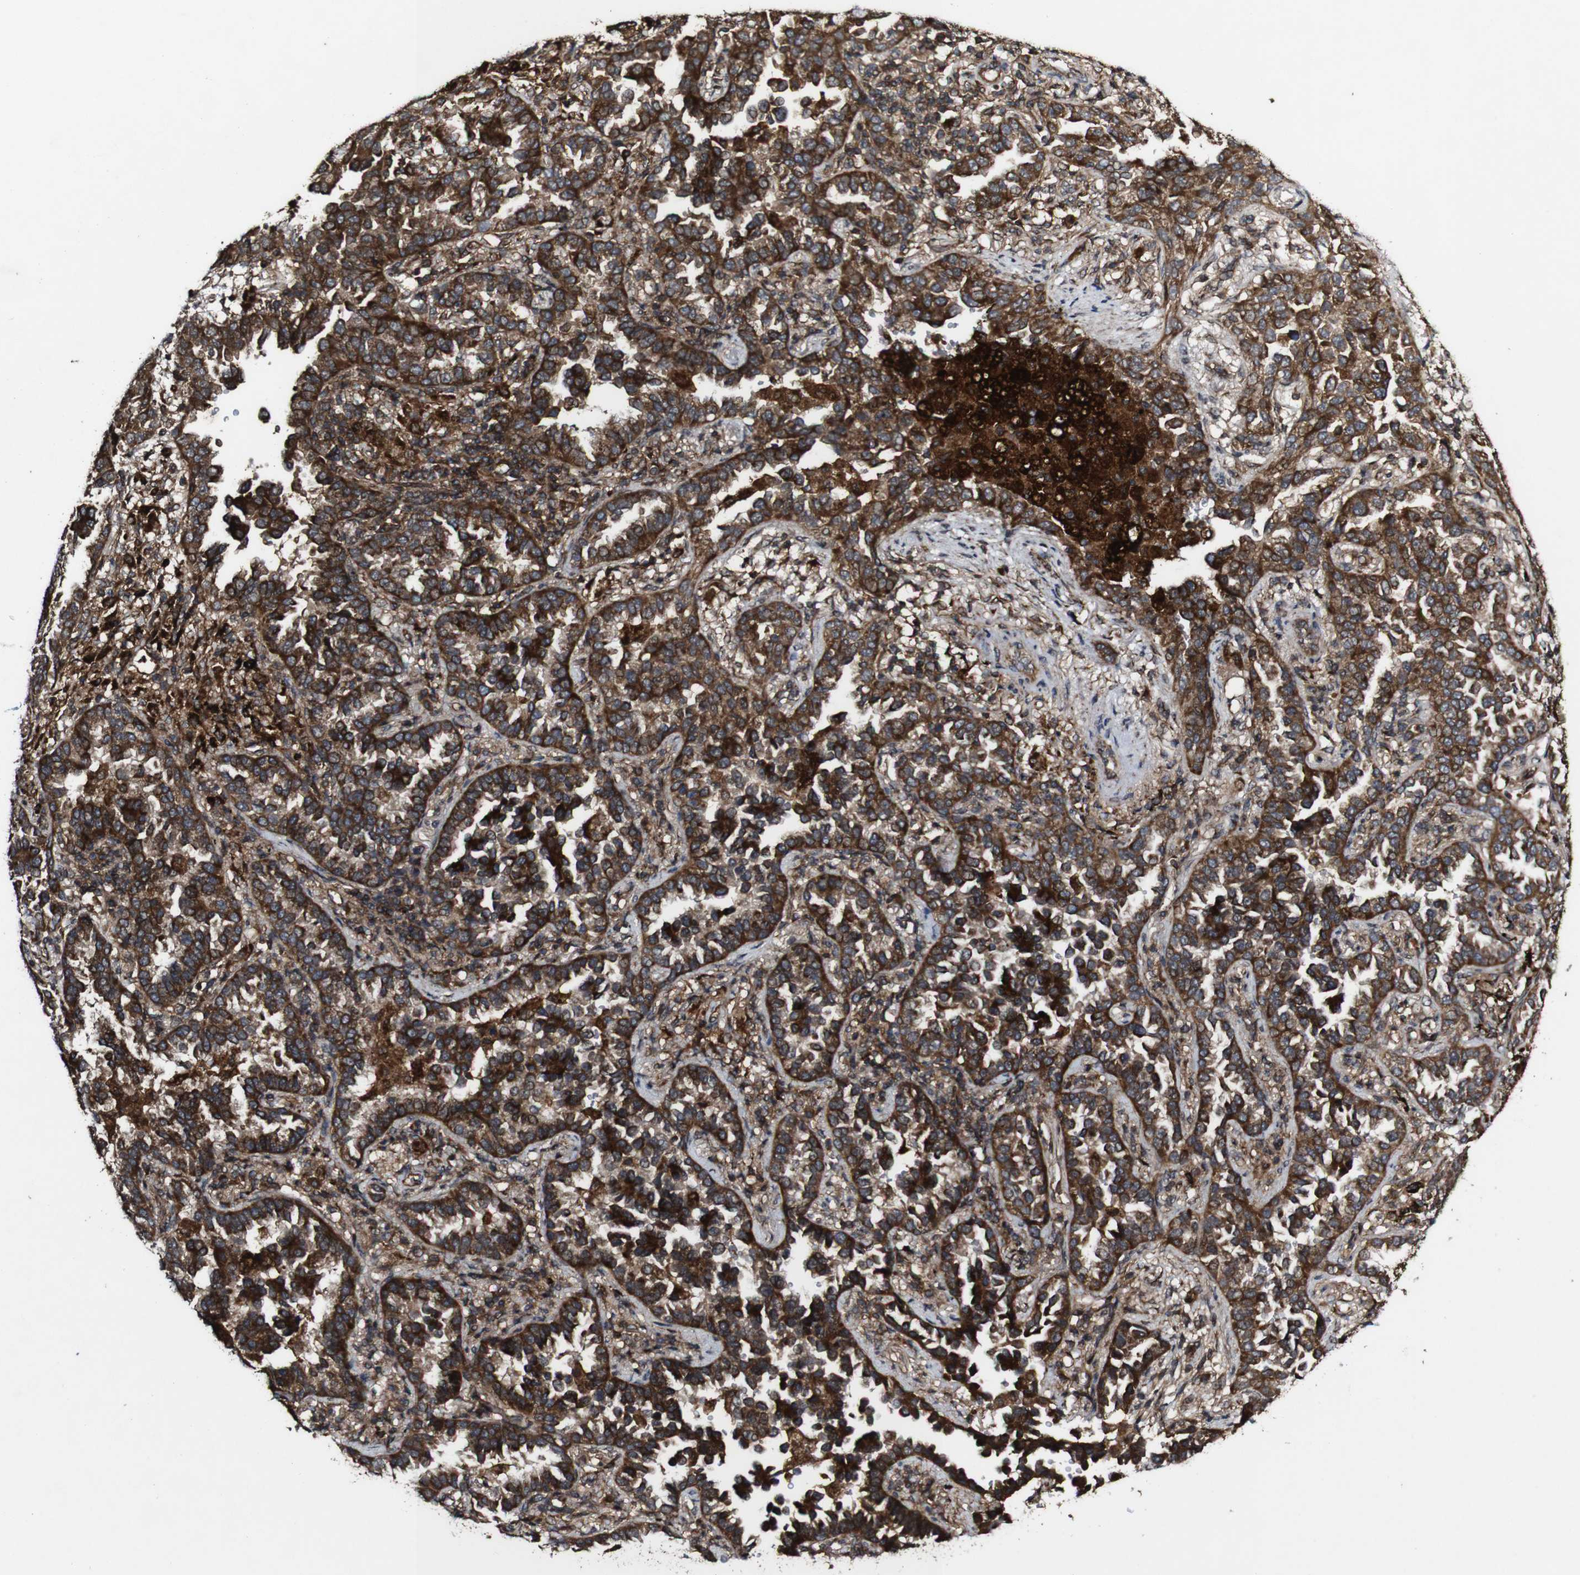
{"staining": {"intensity": "strong", "quantity": ">75%", "location": "cytoplasmic/membranous"}, "tissue": "lung cancer", "cell_type": "Tumor cells", "image_type": "cancer", "snomed": [{"axis": "morphology", "description": "Neoplasm, malignant, NOS"}, {"axis": "topography", "description": "Lung"}], "caption": "This micrograph reveals immunohistochemistry (IHC) staining of lung malignant neoplasm, with high strong cytoplasmic/membranous staining in about >75% of tumor cells.", "gene": "BTN3A3", "patient": {"sex": "female", "age": 75}}